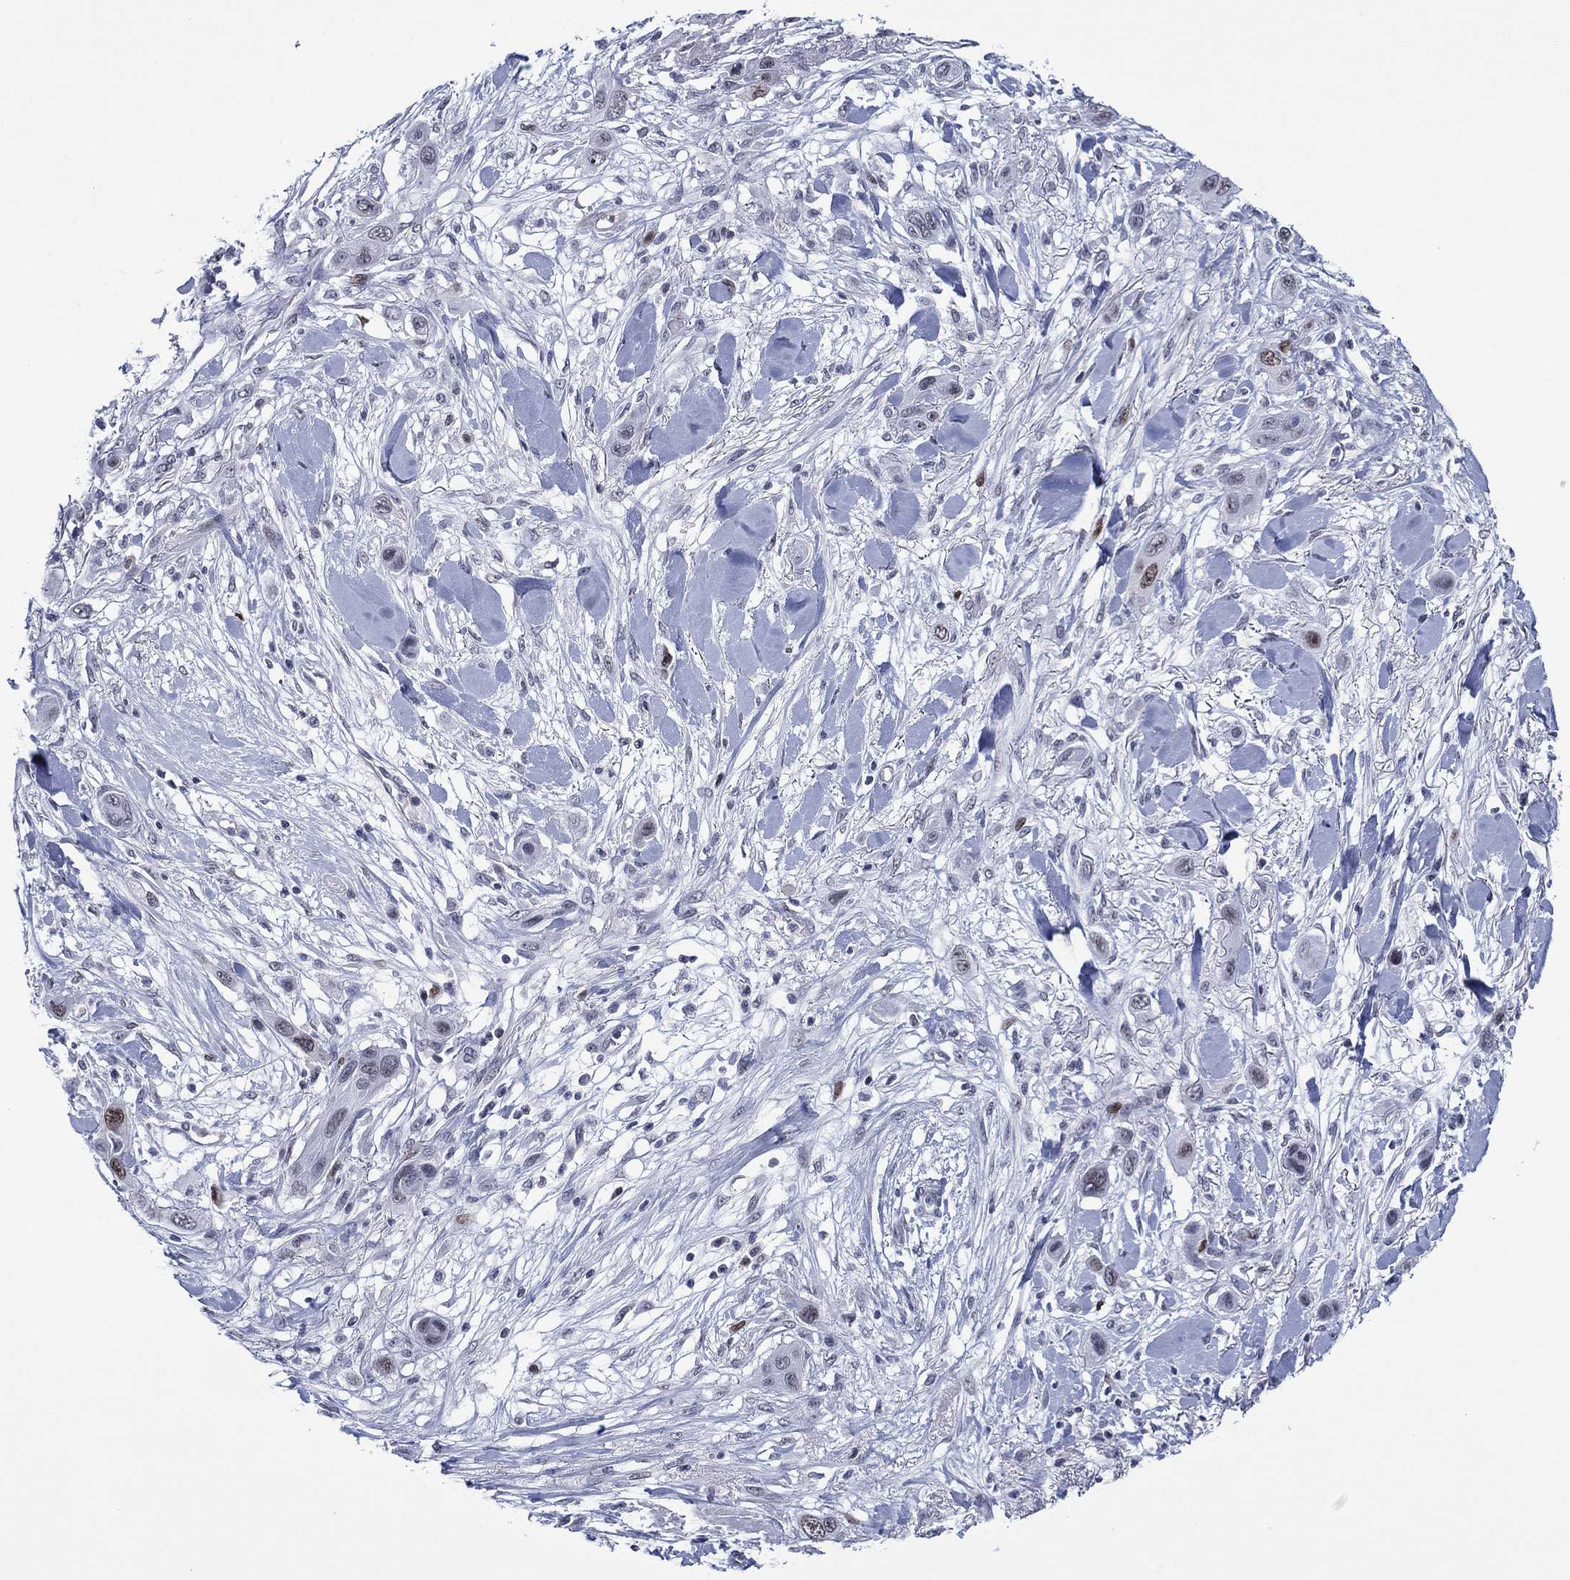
{"staining": {"intensity": "moderate", "quantity": "<25%", "location": "nuclear"}, "tissue": "skin cancer", "cell_type": "Tumor cells", "image_type": "cancer", "snomed": [{"axis": "morphology", "description": "Squamous cell carcinoma, NOS"}, {"axis": "topography", "description": "Skin"}], "caption": "A micrograph showing moderate nuclear expression in approximately <25% of tumor cells in skin cancer, as visualized by brown immunohistochemical staining.", "gene": "GATA6", "patient": {"sex": "male", "age": 79}}